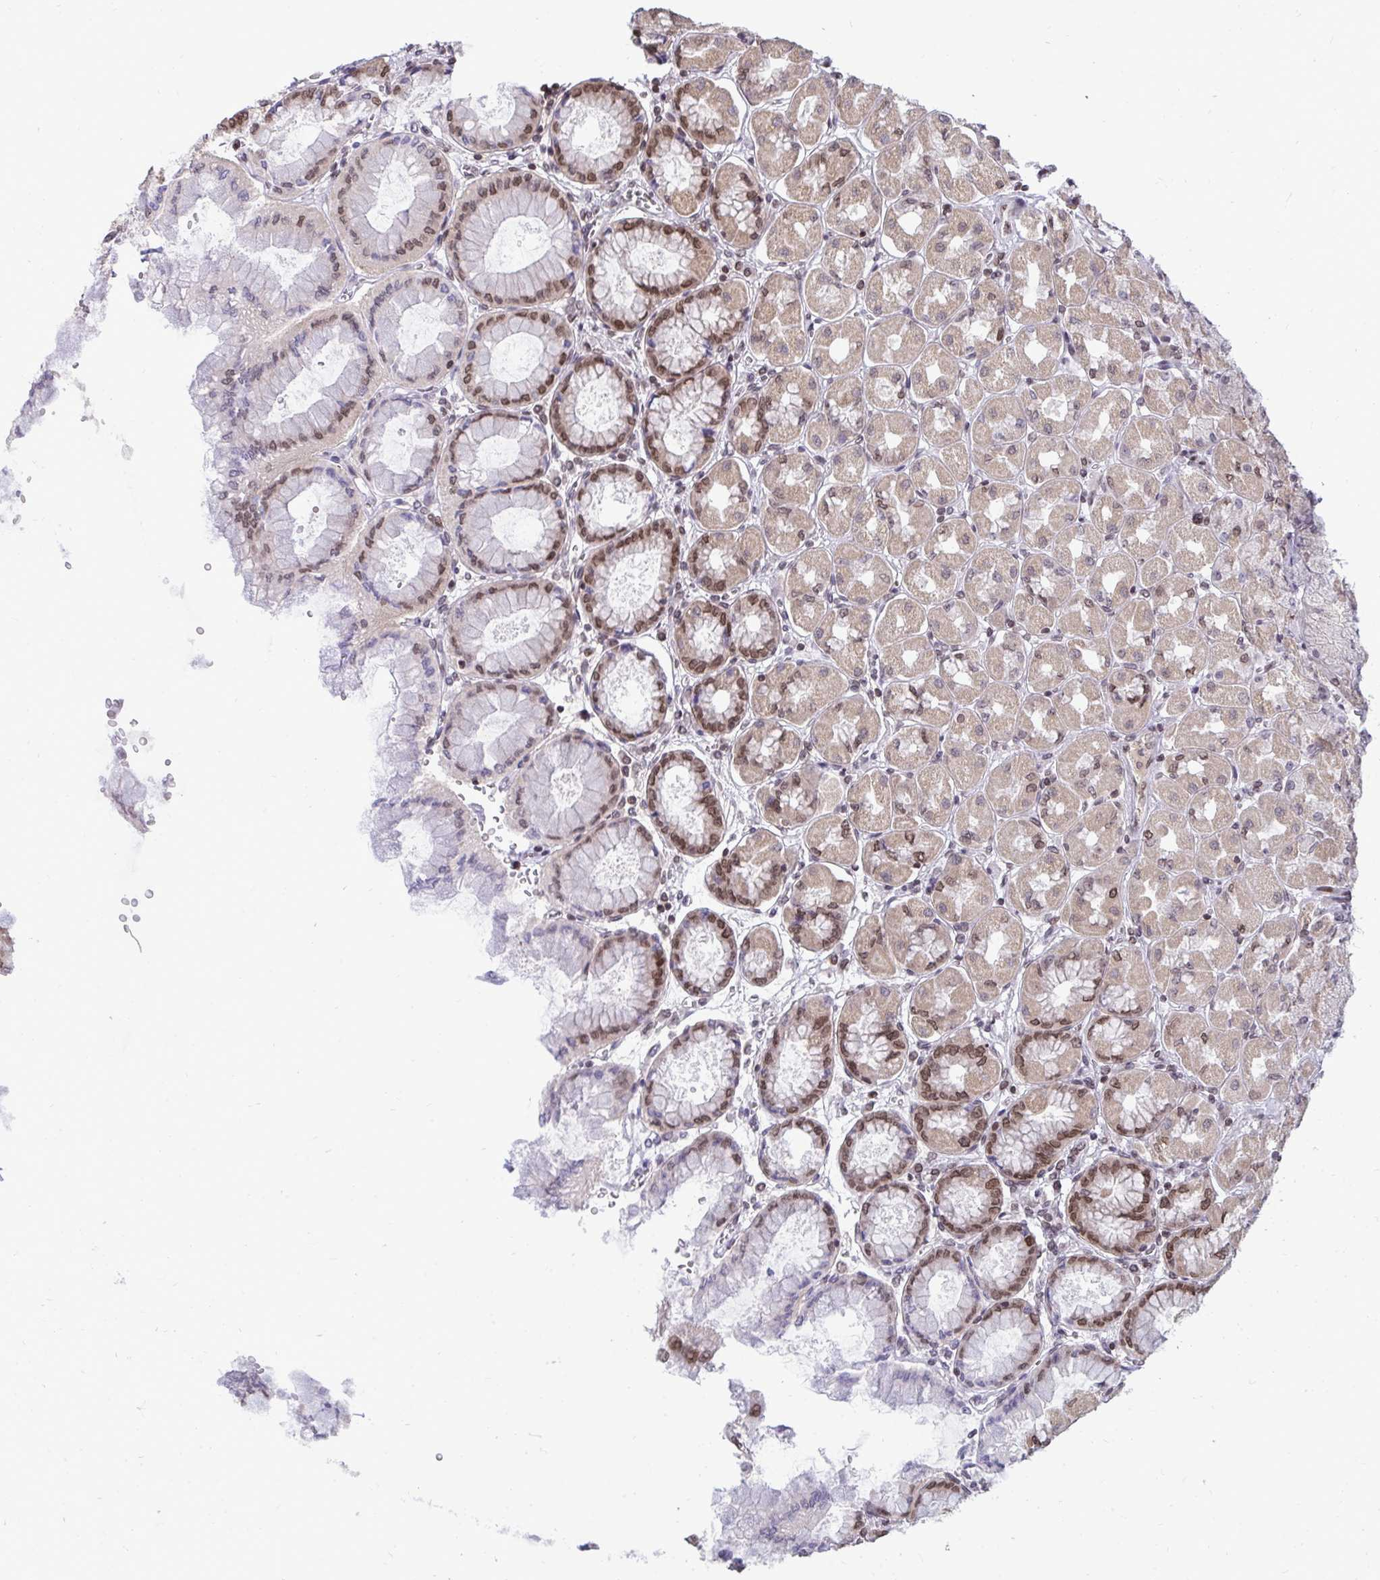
{"staining": {"intensity": "moderate", "quantity": "25%-75%", "location": "cytoplasmic/membranous,nuclear"}, "tissue": "stomach", "cell_type": "Glandular cells", "image_type": "normal", "snomed": [{"axis": "morphology", "description": "Normal tissue, NOS"}, {"axis": "topography", "description": "Stomach, upper"}], "caption": "Immunohistochemical staining of unremarkable human stomach displays medium levels of moderate cytoplasmic/membranous,nuclear expression in about 25%-75% of glandular cells. (DAB = brown stain, brightfield microscopy at high magnification).", "gene": "JPT1", "patient": {"sex": "female", "age": 56}}